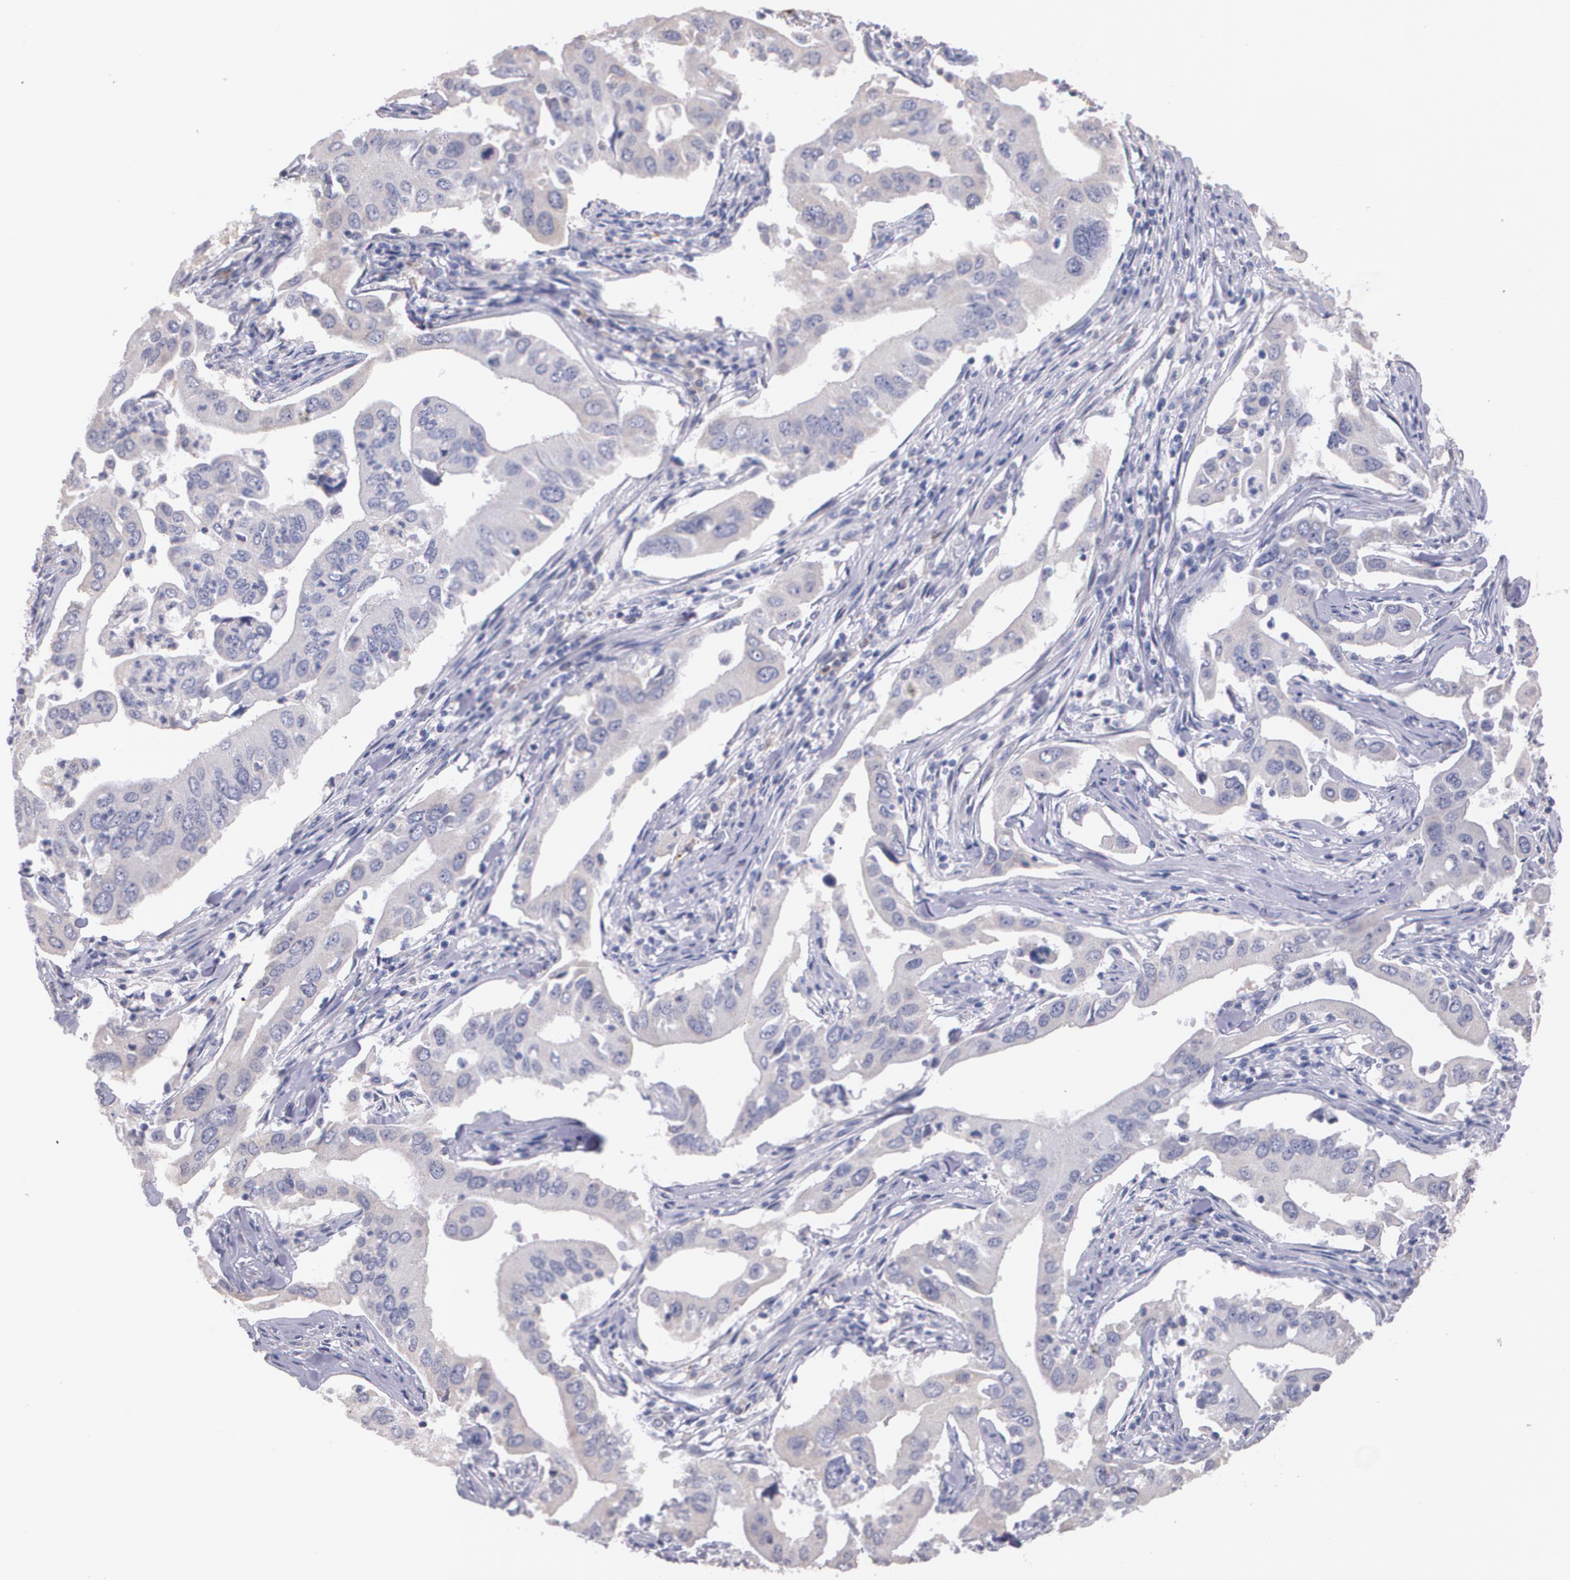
{"staining": {"intensity": "weak", "quantity": "<25%", "location": "cytoplasmic/membranous"}, "tissue": "lung cancer", "cell_type": "Tumor cells", "image_type": "cancer", "snomed": [{"axis": "morphology", "description": "Adenocarcinoma, NOS"}, {"axis": "topography", "description": "Lung"}], "caption": "Protein analysis of lung cancer shows no significant expression in tumor cells.", "gene": "AMBP", "patient": {"sex": "male", "age": 48}}